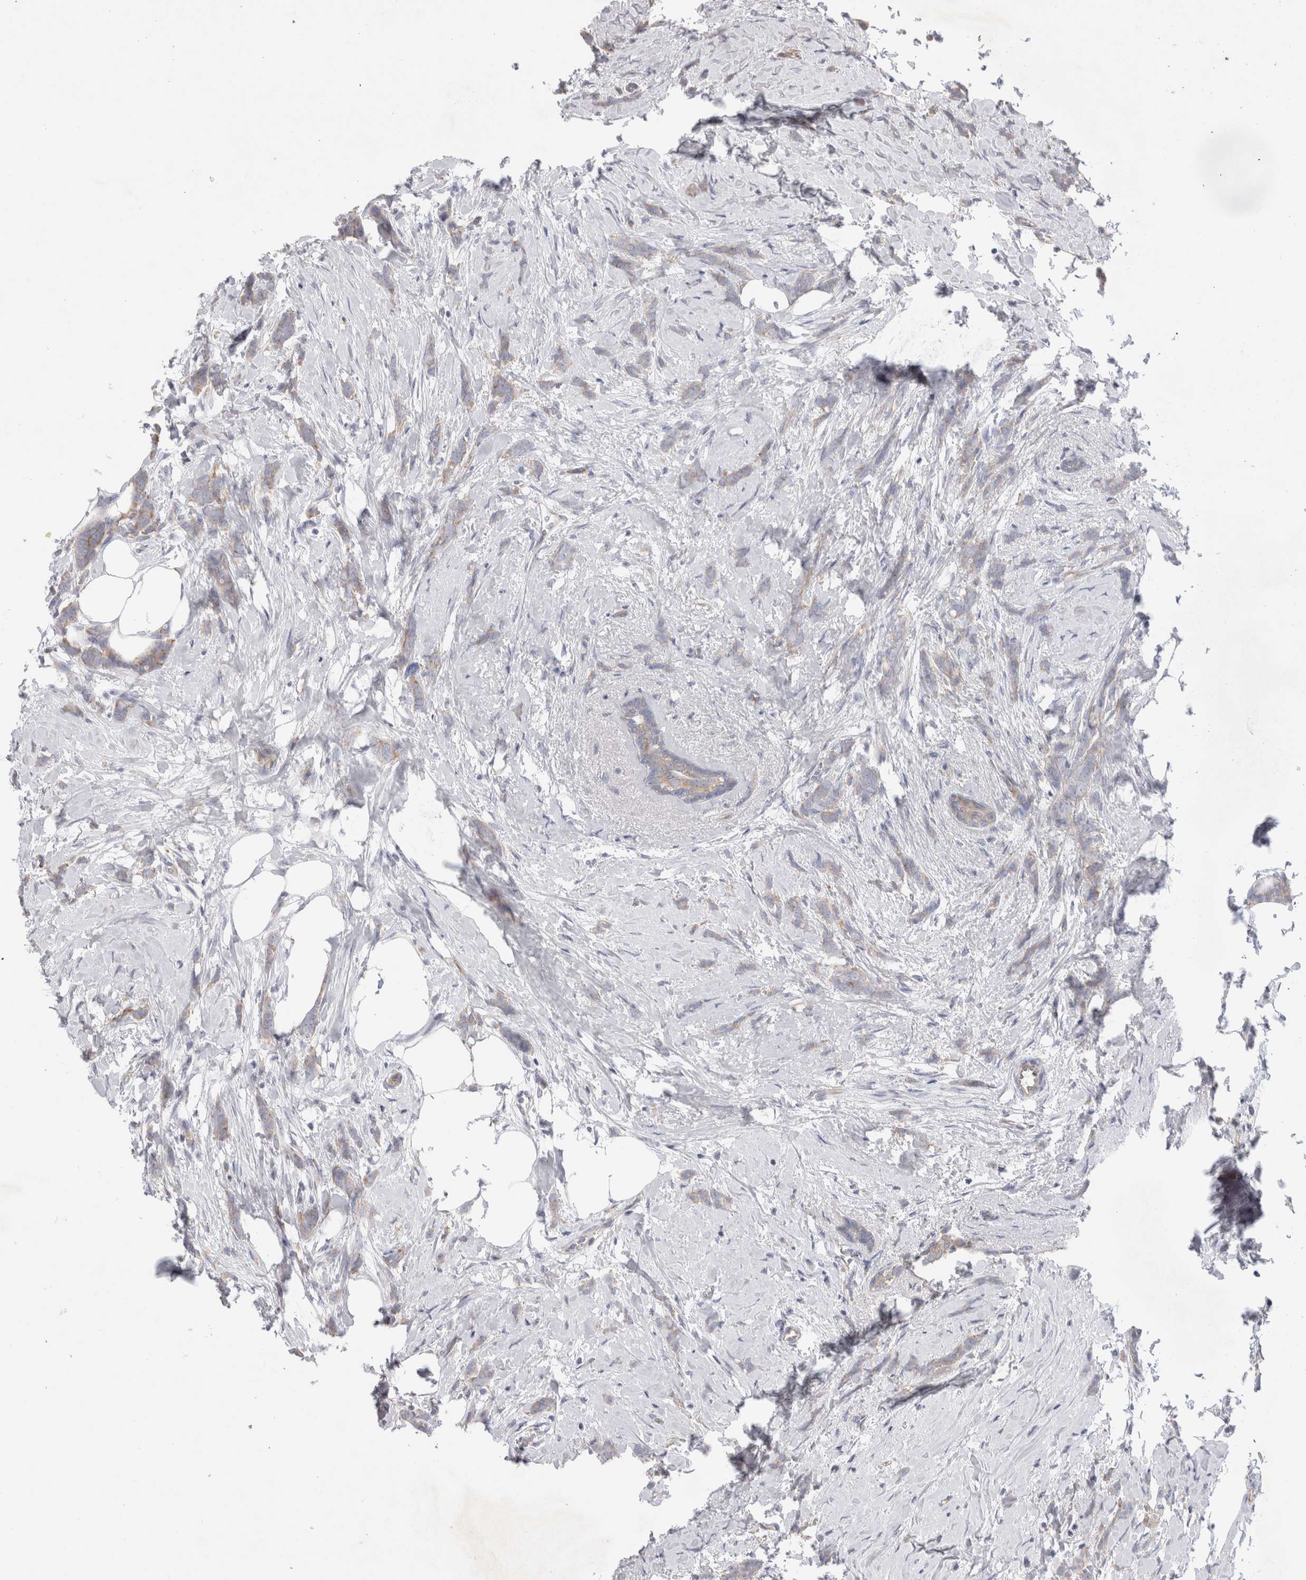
{"staining": {"intensity": "weak", "quantity": "<25%", "location": "cytoplasmic/membranous"}, "tissue": "breast cancer", "cell_type": "Tumor cells", "image_type": "cancer", "snomed": [{"axis": "morphology", "description": "Lobular carcinoma, in situ"}, {"axis": "morphology", "description": "Lobular carcinoma"}, {"axis": "topography", "description": "Breast"}], "caption": "DAB immunohistochemical staining of lobular carcinoma (breast) demonstrates no significant expression in tumor cells.", "gene": "ZNF23", "patient": {"sex": "female", "age": 41}}